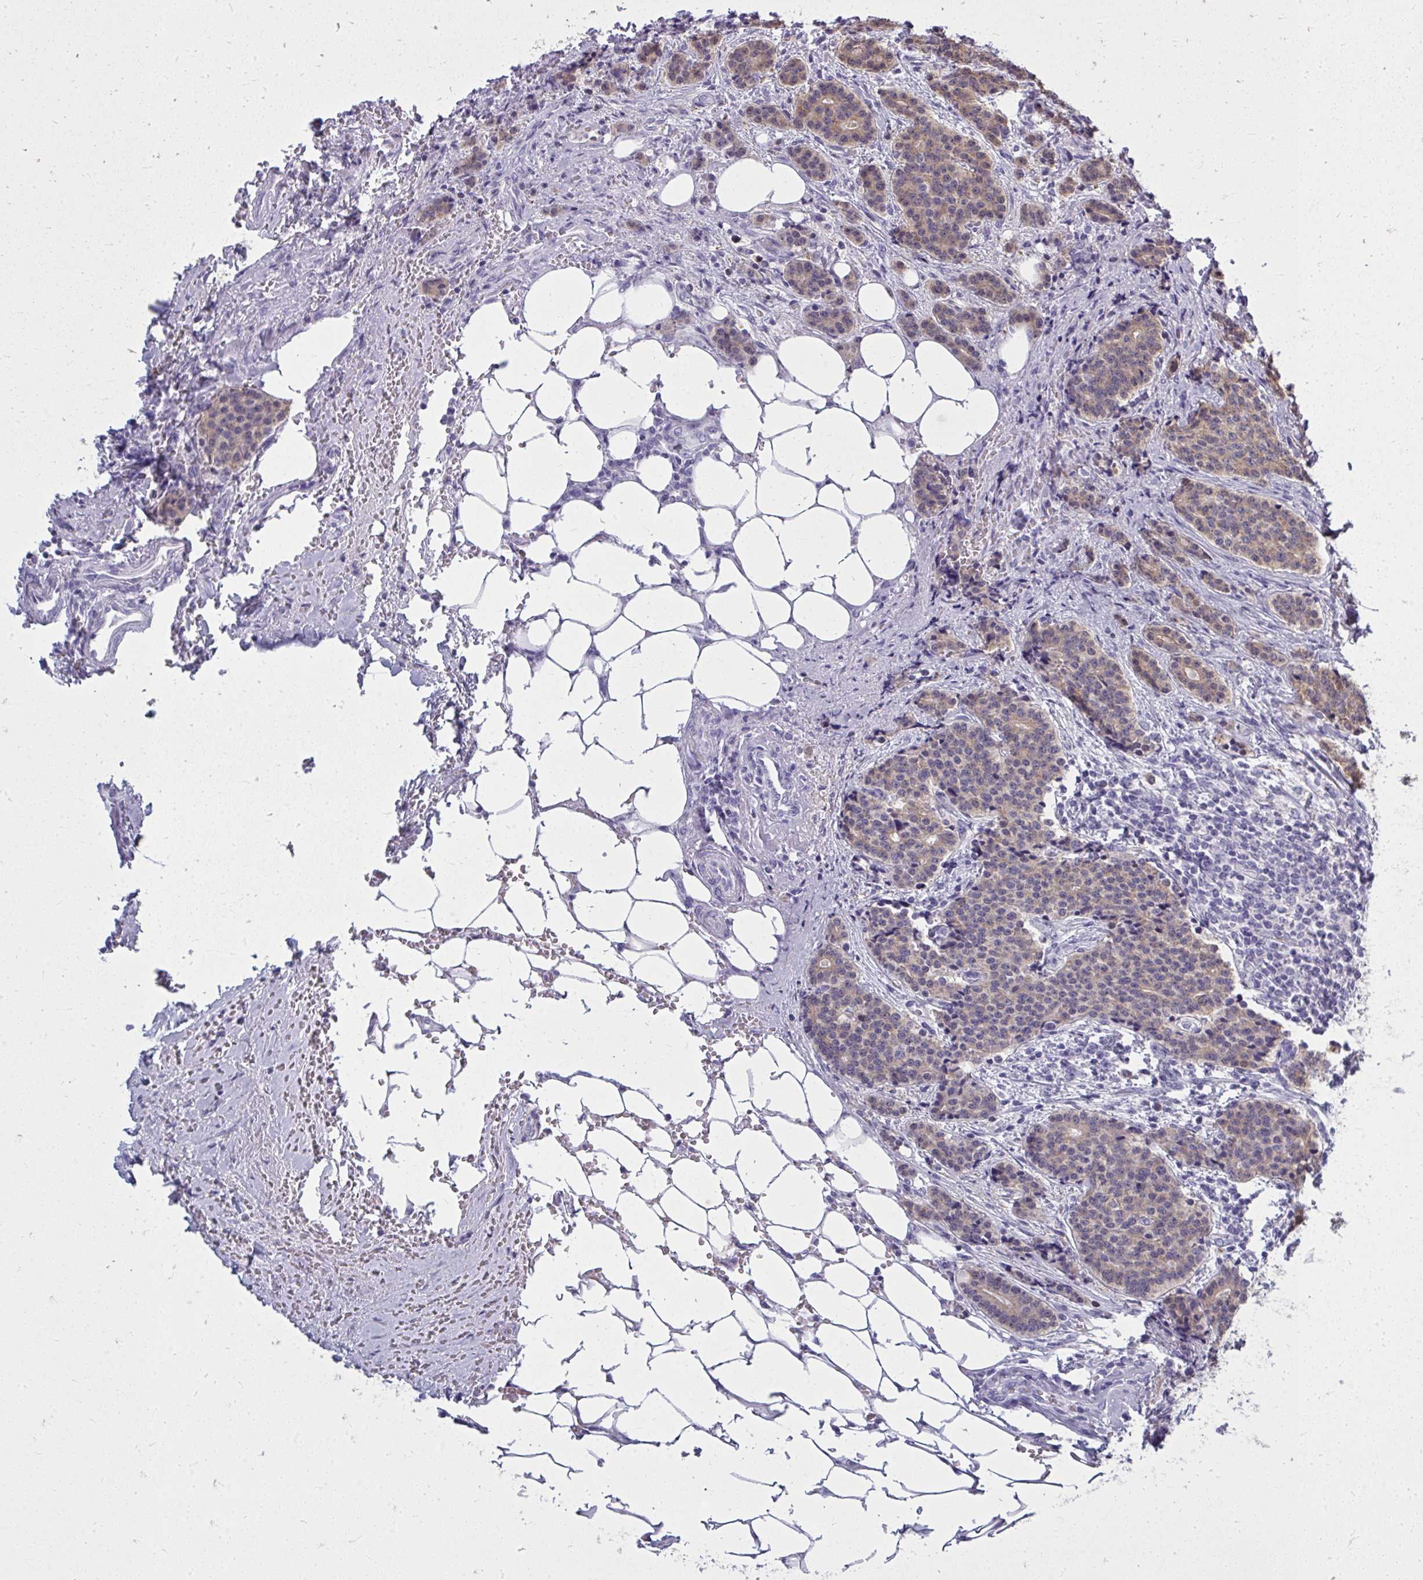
{"staining": {"intensity": "weak", "quantity": ">75%", "location": "cytoplasmic/membranous"}, "tissue": "carcinoid", "cell_type": "Tumor cells", "image_type": "cancer", "snomed": [{"axis": "morphology", "description": "Carcinoid, malignant, NOS"}, {"axis": "topography", "description": "Small intestine"}], "caption": "This image displays immunohistochemistry (IHC) staining of human carcinoid (malignant), with low weak cytoplasmic/membranous expression in about >75% of tumor cells.", "gene": "QDPR", "patient": {"sex": "female", "age": 73}}